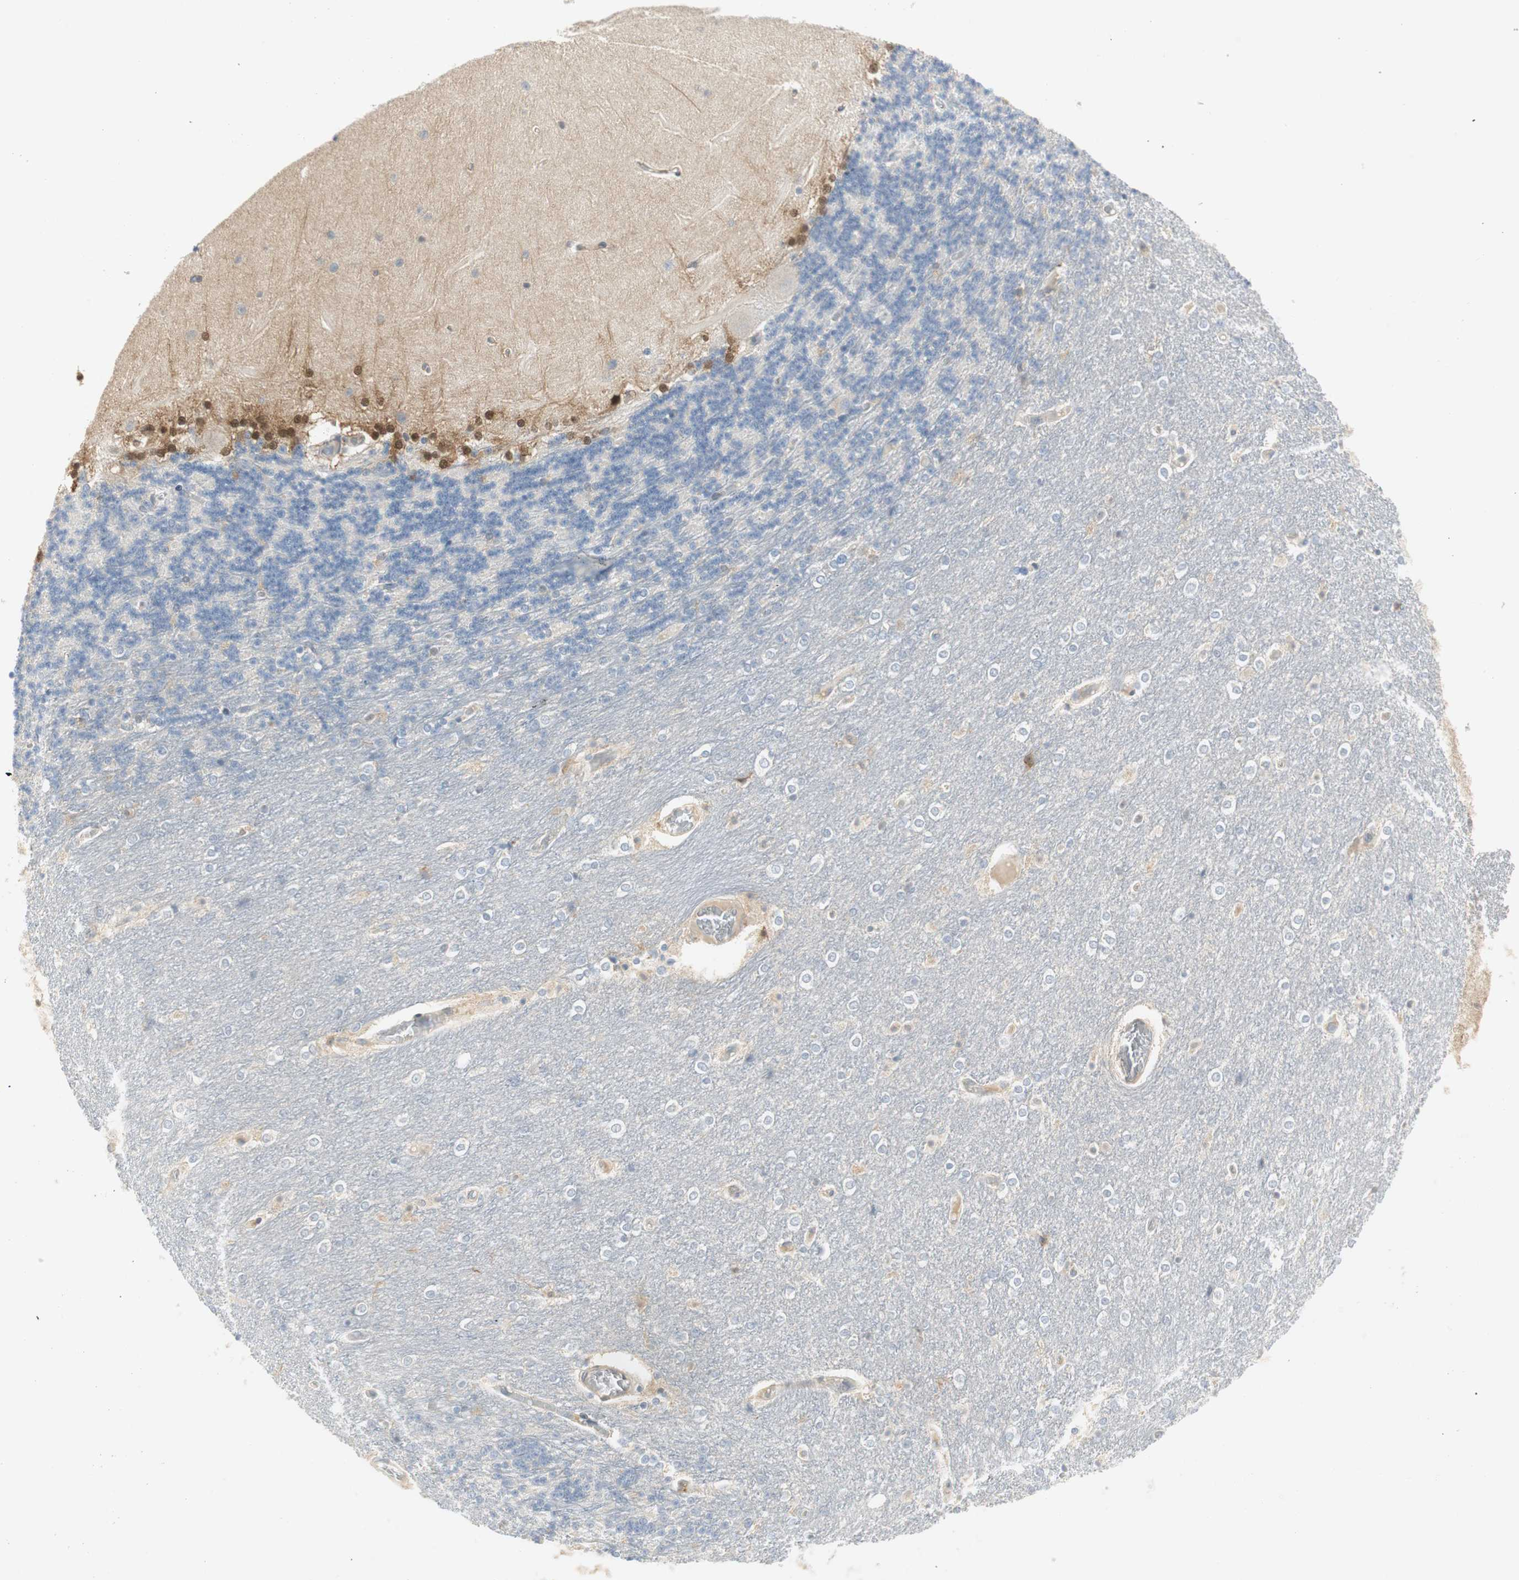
{"staining": {"intensity": "weak", "quantity": "<25%", "location": "cytoplasmic/membranous"}, "tissue": "cerebellum", "cell_type": "Cells in granular layer", "image_type": "normal", "snomed": [{"axis": "morphology", "description": "Normal tissue, NOS"}, {"axis": "topography", "description": "Cerebellum"}], "caption": "Image shows no protein staining in cells in granular layer of unremarkable cerebellum. Nuclei are stained in blue.", "gene": "STON1", "patient": {"sex": "female", "age": 54}}